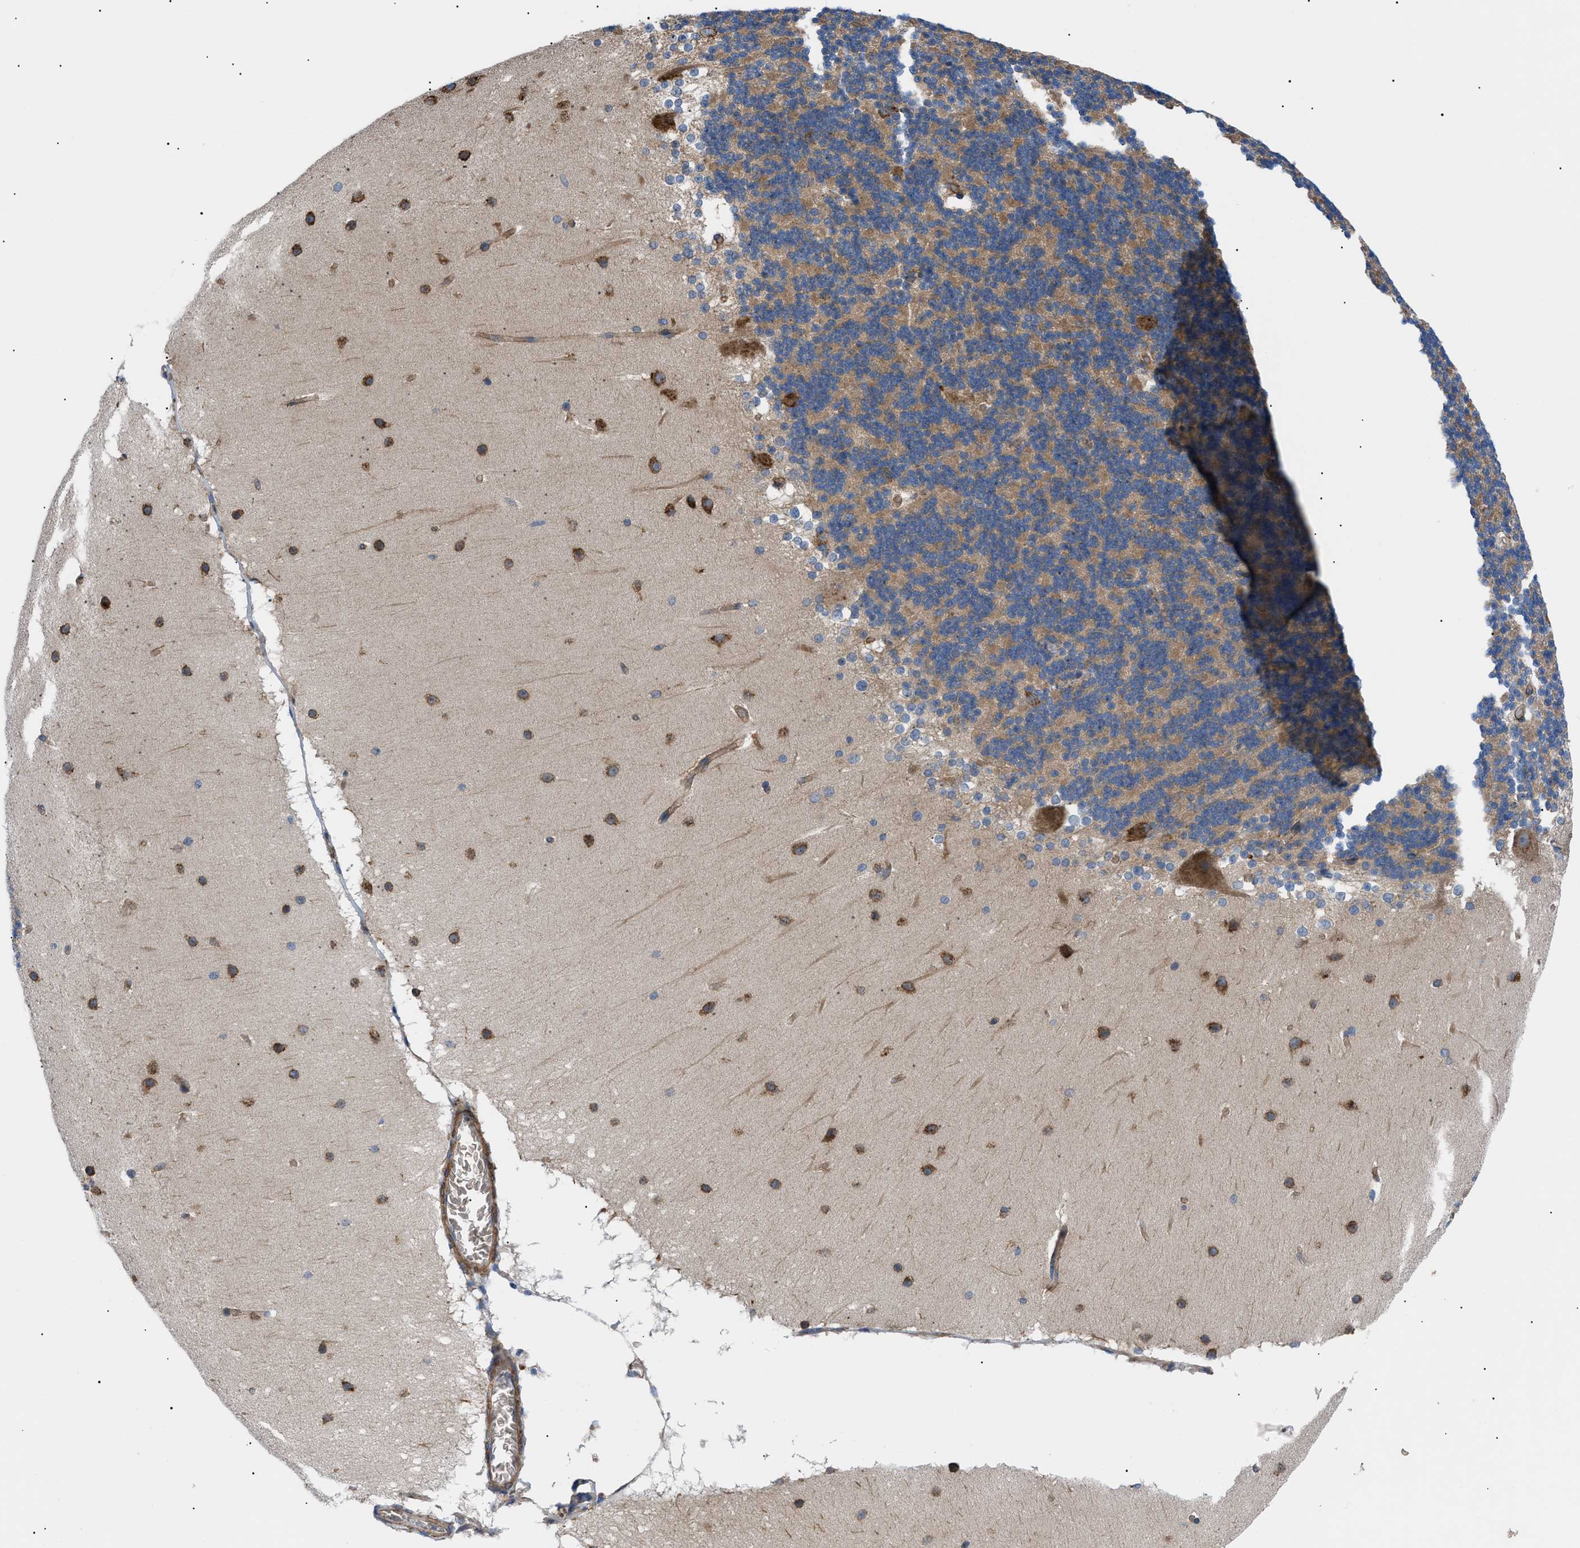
{"staining": {"intensity": "moderate", "quantity": ">75%", "location": "cytoplasmic/membranous"}, "tissue": "cerebellum", "cell_type": "Cells in granular layer", "image_type": "normal", "snomed": [{"axis": "morphology", "description": "Normal tissue, NOS"}, {"axis": "topography", "description": "Cerebellum"}], "caption": "High-magnification brightfield microscopy of unremarkable cerebellum stained with DAB (brown) and counterstained with hematoxylin (blue). cells in granular layer exhibit moderate cytoplasmic/membranous expression is appreciated in about>75% of cells.", "gene": "MYO10", "patient": {"sex": "female", "age": 19}}